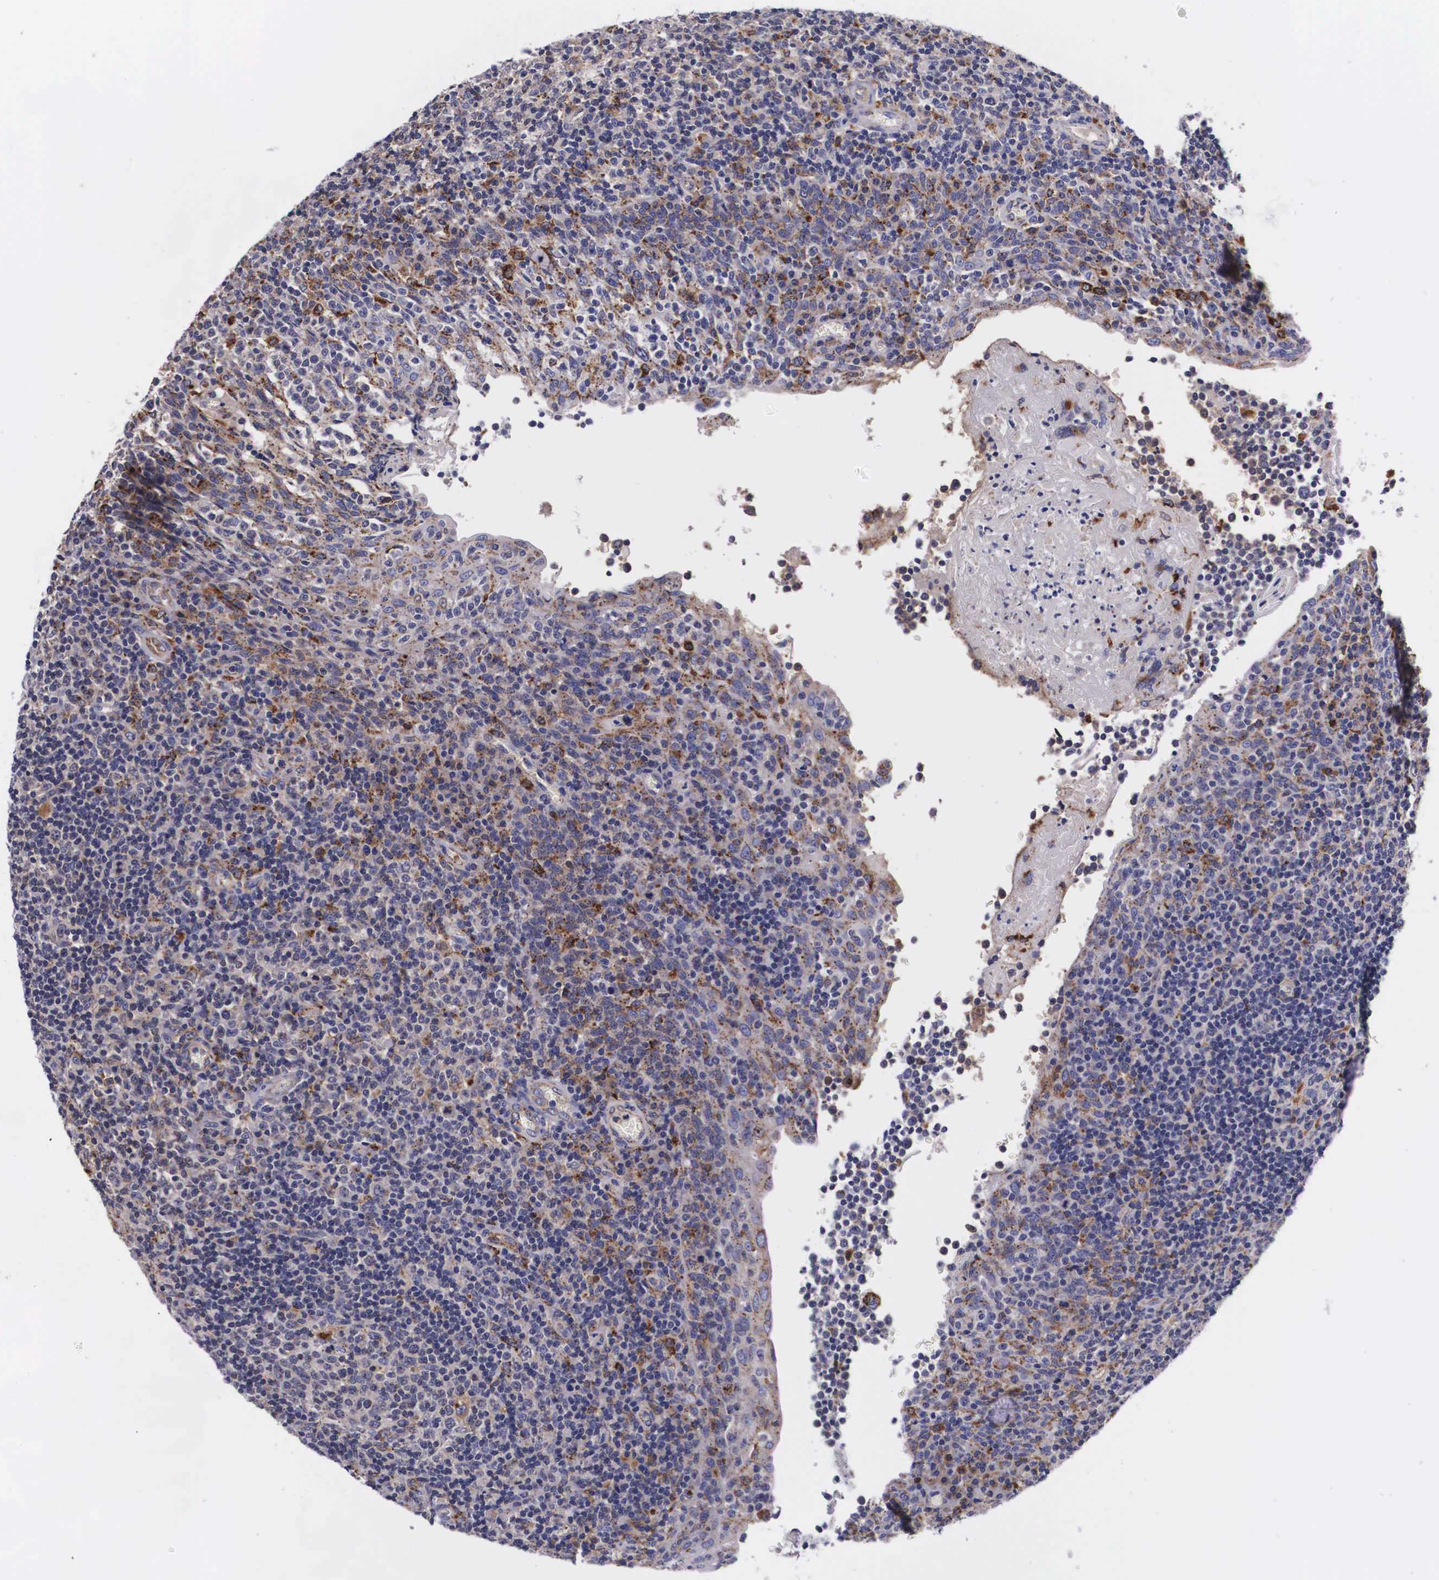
{"staining": {"intensity": "negative", "quantity": "none", "location": "none"}, "tissue": "tonsil", "cell_type": "Germinal center cells", "image_type": "normal", "snomed": [{"axis": "morphology", "description": "Normal tissue, NOS"}, {"axis": "topography", "description": "Tonsil"}], "caption": "Immunohistochemistry image of normal tonsil: human tonsil stained with DAB shows no significant protein expression in germinal center cells.", "gene": "NAGA", "patient": {"sex": "female", "age": 3}}